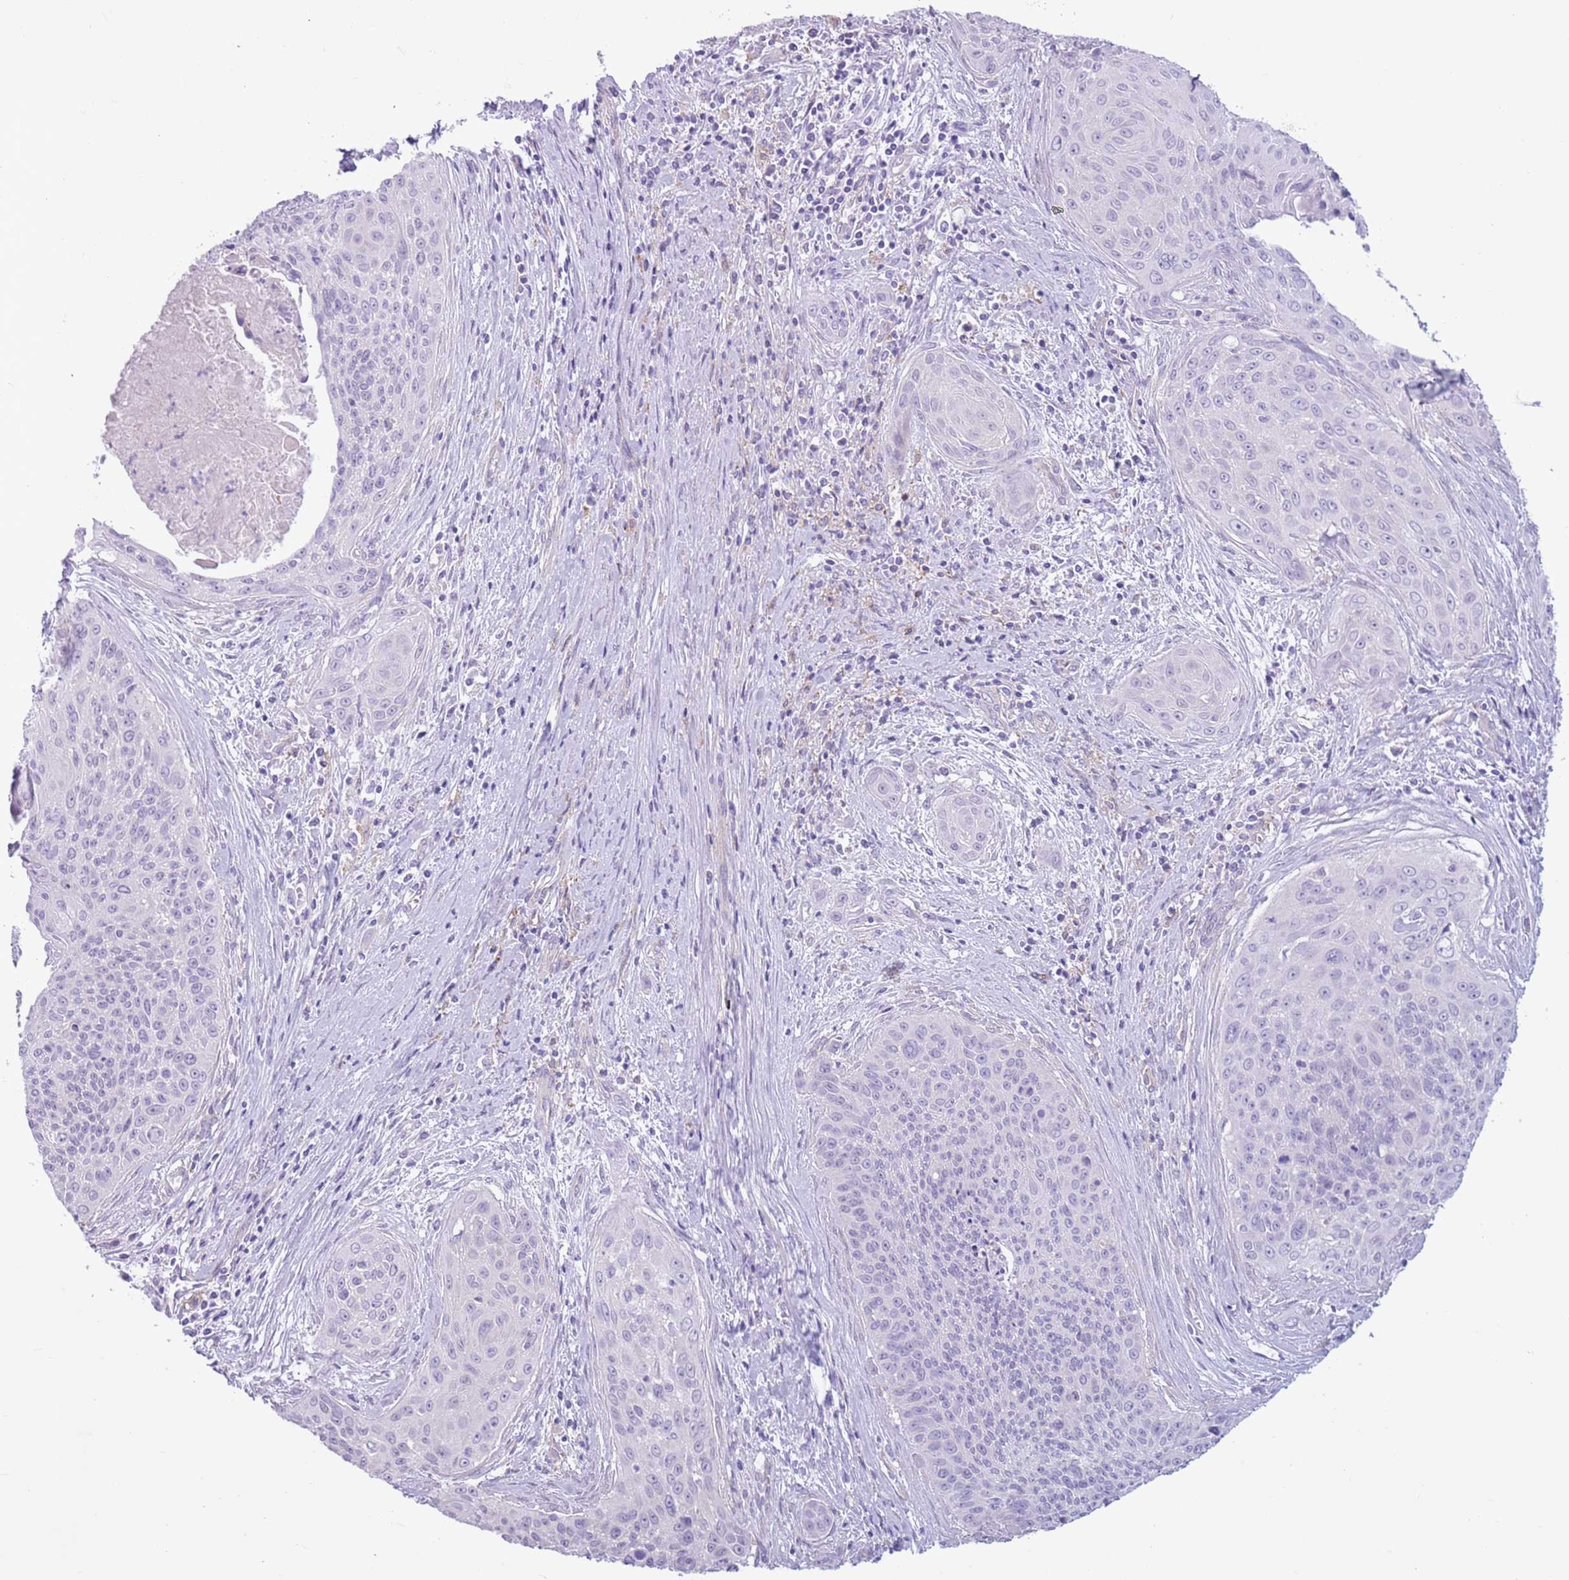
{"staining": {"intensity": "negative", "quantity": "none", "location": "none"}, "tissue": "cervical cancer", "cell_type": "Tumor cells", "image_type": "cancer", "snomed": [{"axis": "morphology", "description": "Squamous cell carcinoma, NOS"}, {"axis": "topography", "description": "Cervix"}], "caption": "Cervical squamous cell carcinoma was stained to show a protein in brown. There is no significant positivity in tumor cells.", "gene": "SNX6", "patient": {"sex": "female", "age": 55}}